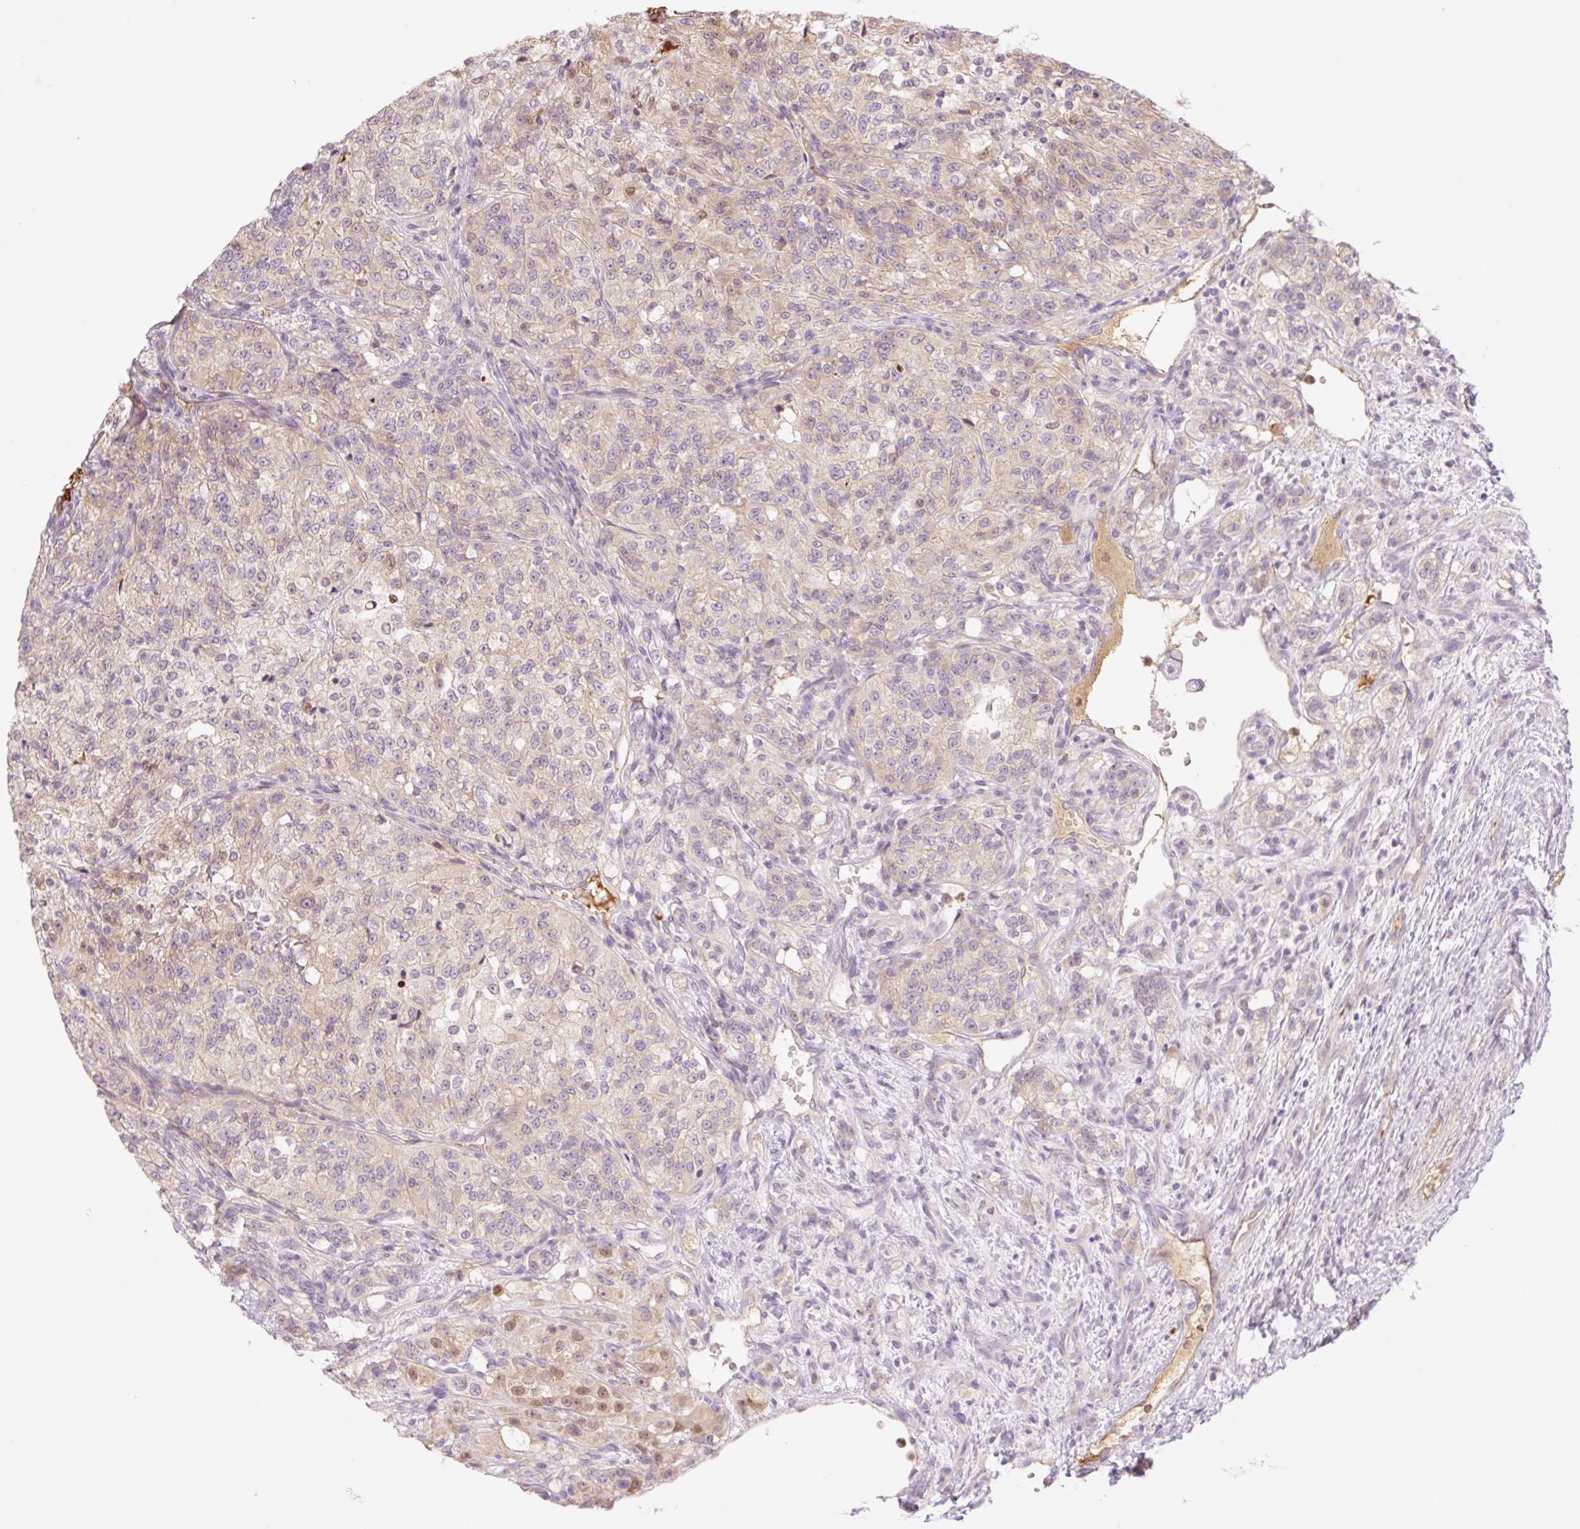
{"staining": {"intensity": "negative", "quantity": "none", "location": "none"}, "tissue": "renal cancer", "cell_type": "Tumor cells", "image_type": "cancer", "snomed": [{"axis": "morphology", "description": "Adenocarcinoma, NOS"}, {"axis": "topography", "description": "Kidney"}], "caption": "DAB immunohistochemical staining of adenocarcinoma (renal) displays no significant expression in tumor cells.", "gene": "HEBP1", "patient": {"sex": "female", "age": 63}}